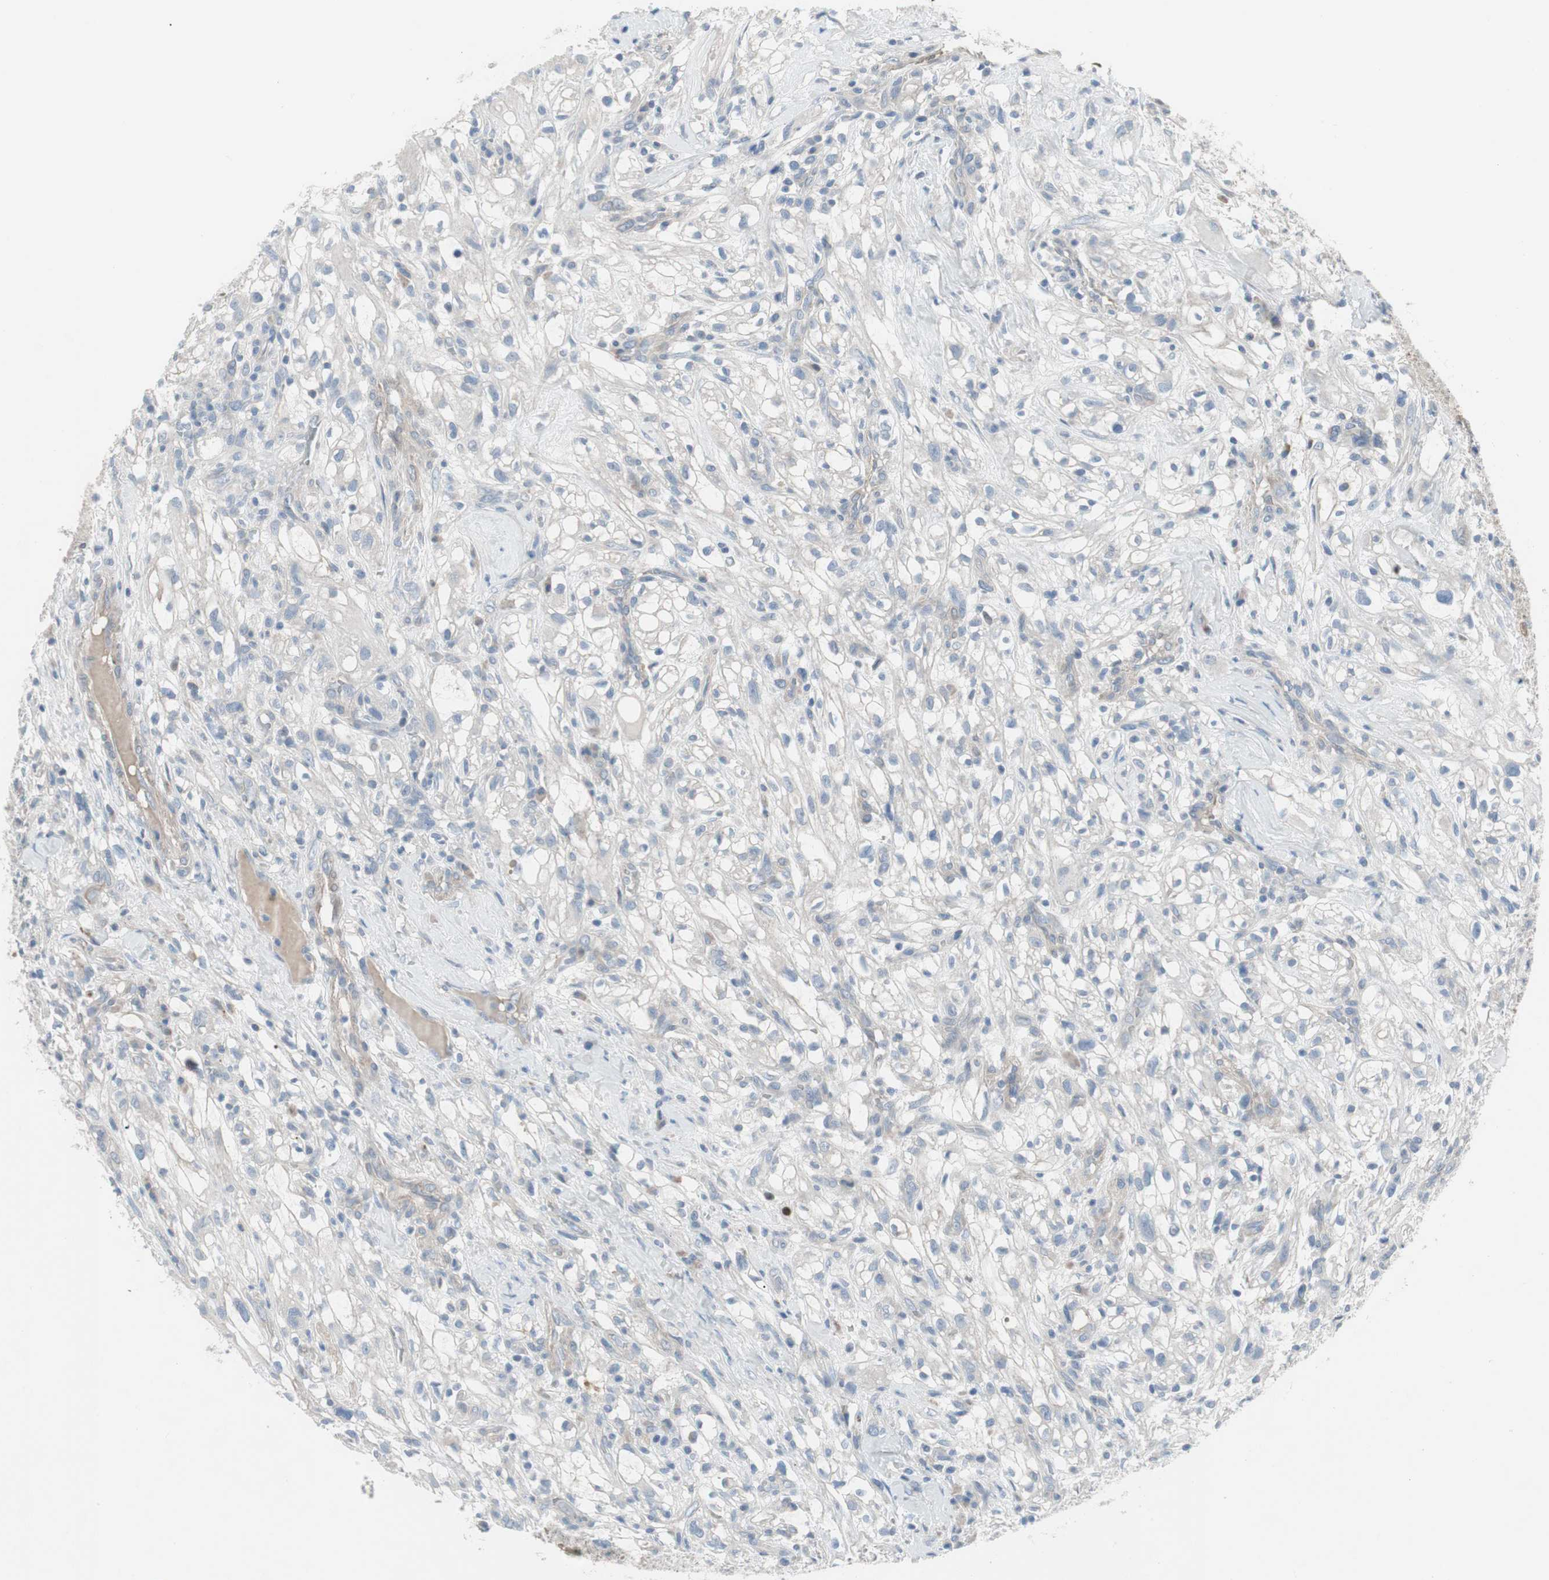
{"staining": {"intensity": "negative", "quantity": "none", "location": "none"}, "tissue": "renal cancer", "cell_type": "Tumor cells", "image_type": "cancer", "snomed": [{"axis": "morphology", "description": "Adenocarcinoma, NOS"}, {"axis": "topography", "description": "Kidney"}], "caption": "Renal adenocarcinoma was stained to show a protein in brown. There is no significant positivity in tumor cells.", "gene": "PIGR", "patient": {"sex": "female", "age": 60}}